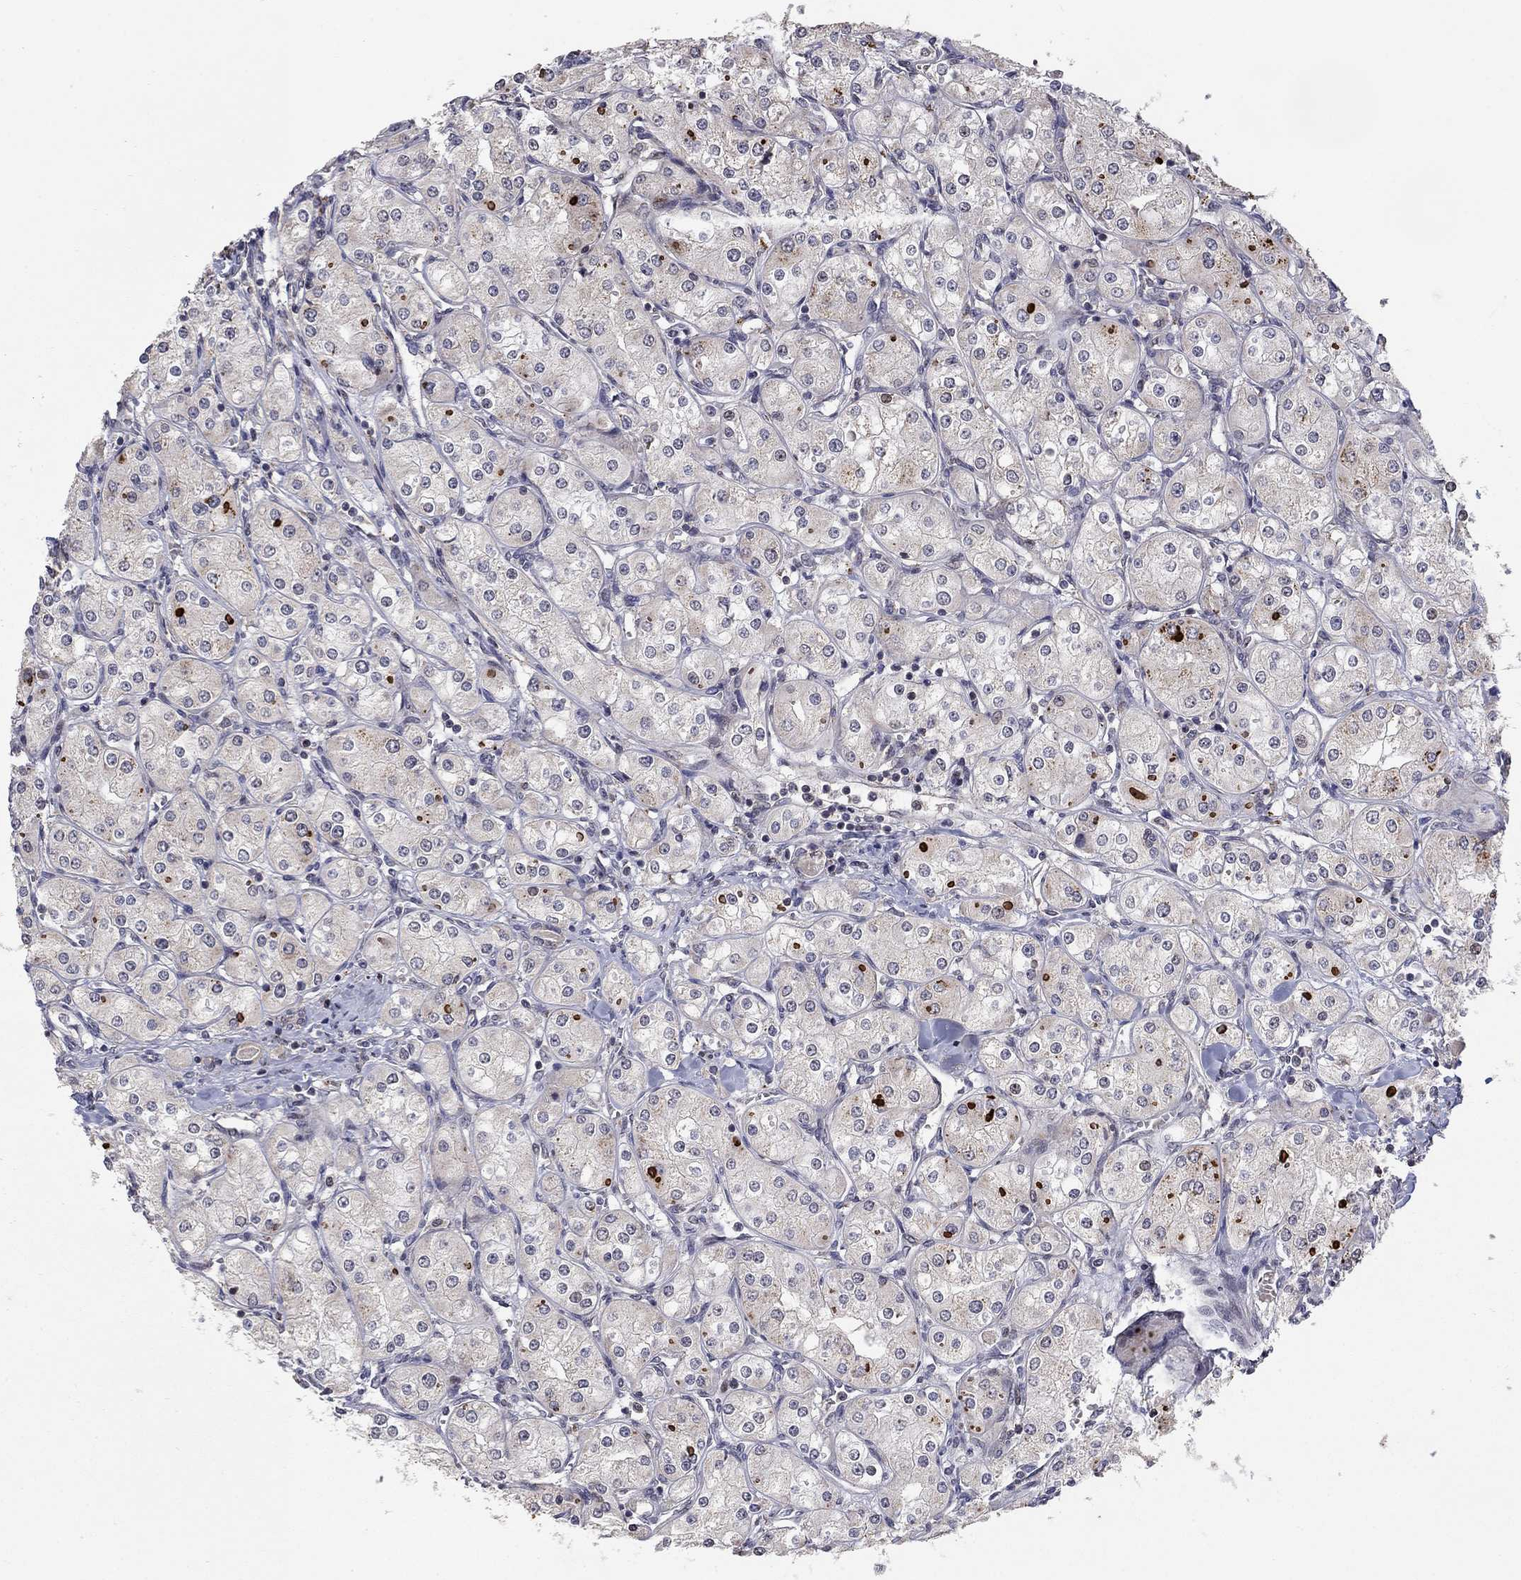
{"staining": {"intensity": "negative", "quantity": "none", "location": "none"}, "tissue": "renal cancer", "cell_type": "Tumor cells", "image_type": "cancer", "snomed": [{"axis": "morphology", "description": "Adenocarcinoma, NOS"}, {"axis": "topography", "description": "Kidney"}], "caption": "The IHC image has no significant staining in tumor cells of renal cancer (adenocarcinoma) tissue.", "gene": "LPCAT4", "patient": {"sex": "male", "age": 77}}